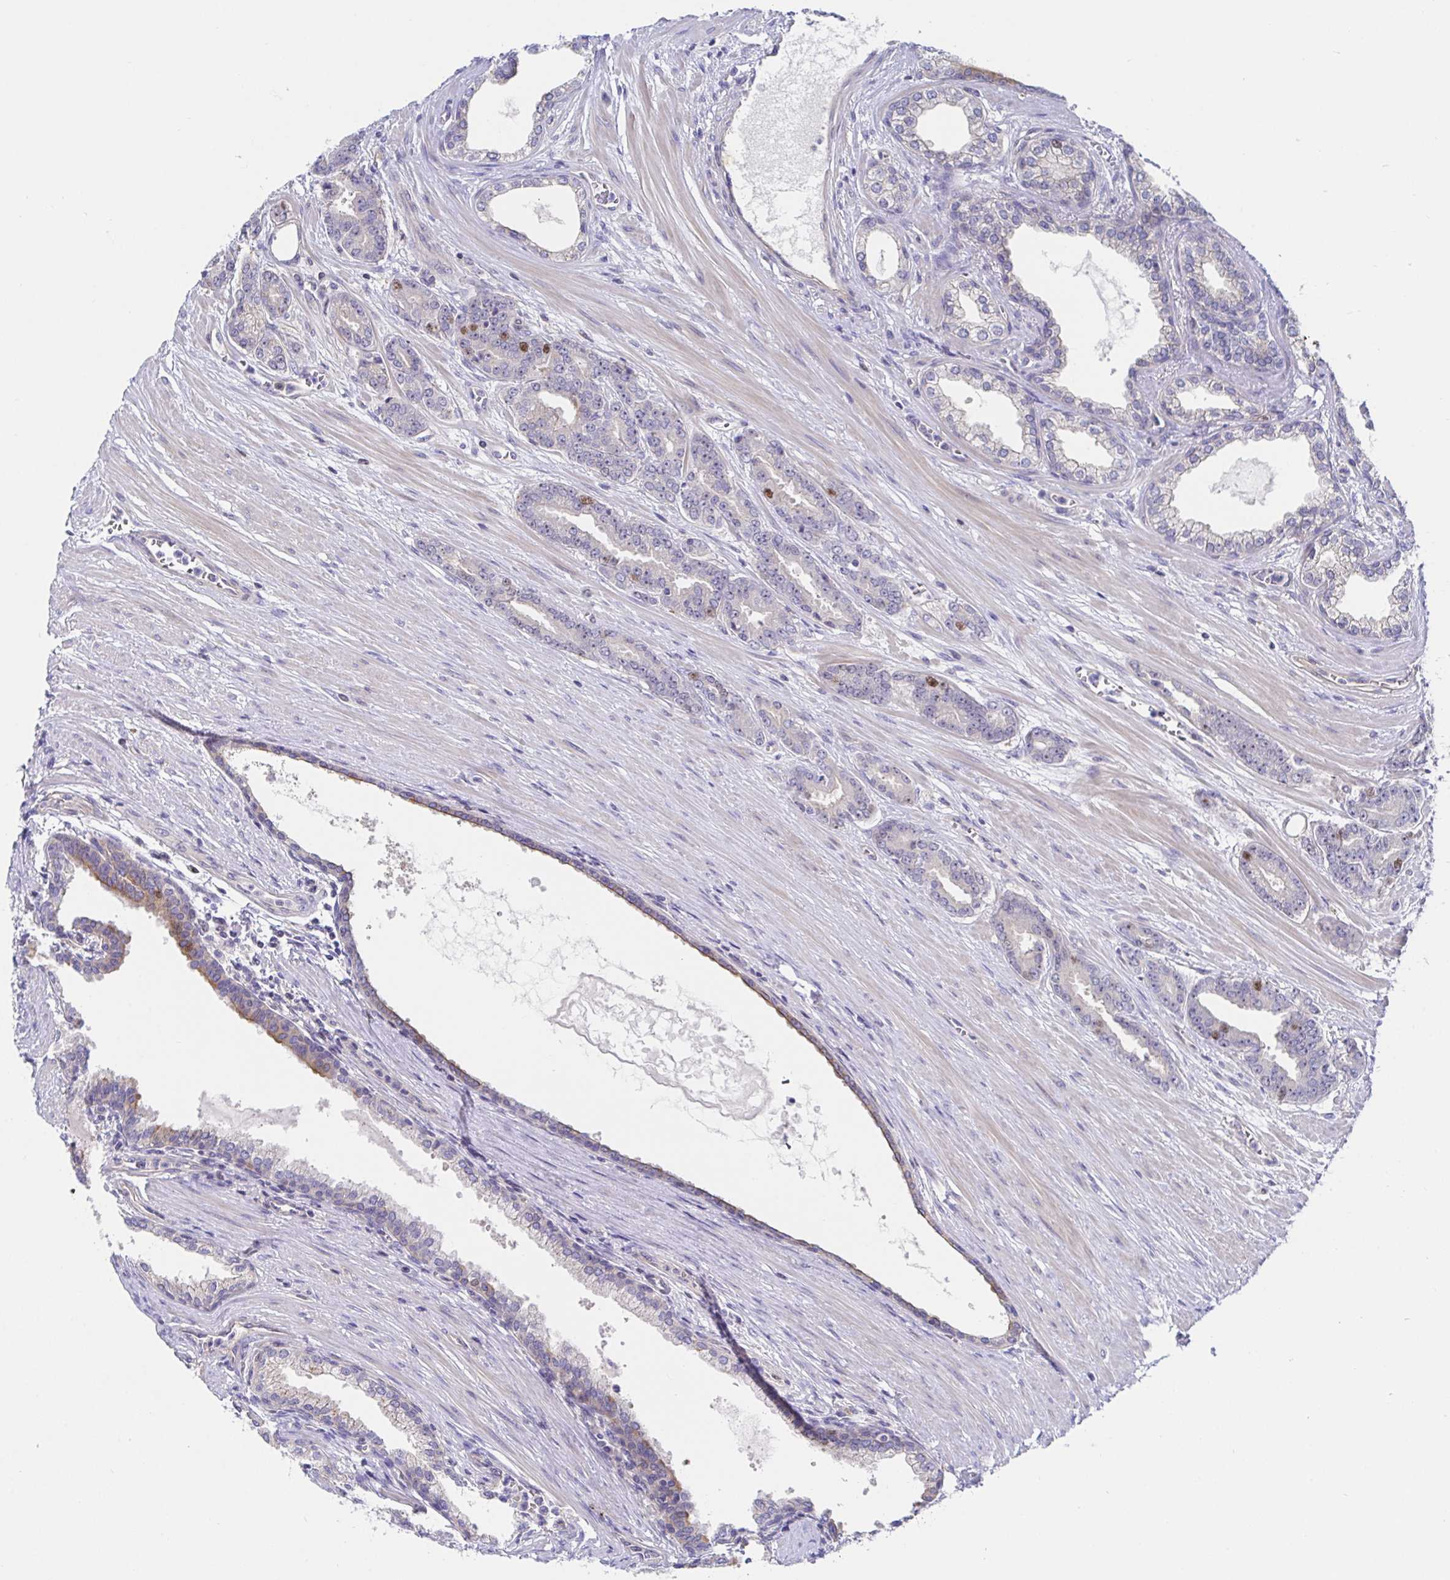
{"staining": {"intensity": "moderate", "quantity": "<25%", "location": "nuclear"}, "tissue": "prostate cancer", "cell_type": "Tumor cells", "image_type": "cancer", "snomed": [{"axis": "morphology", "description": "Adenocarcinoma, High grade"}, {"axis": "topography", "description": "Prostate"}], "caption": "The photomicrograph exhibits a brown stain indicating the presence of a protein in the nuclear of tumor cells in high-grade adenocarcinoma (prostate).", "gene": "TIMELESS", "patient": {"sex": "male", "age": 60}}